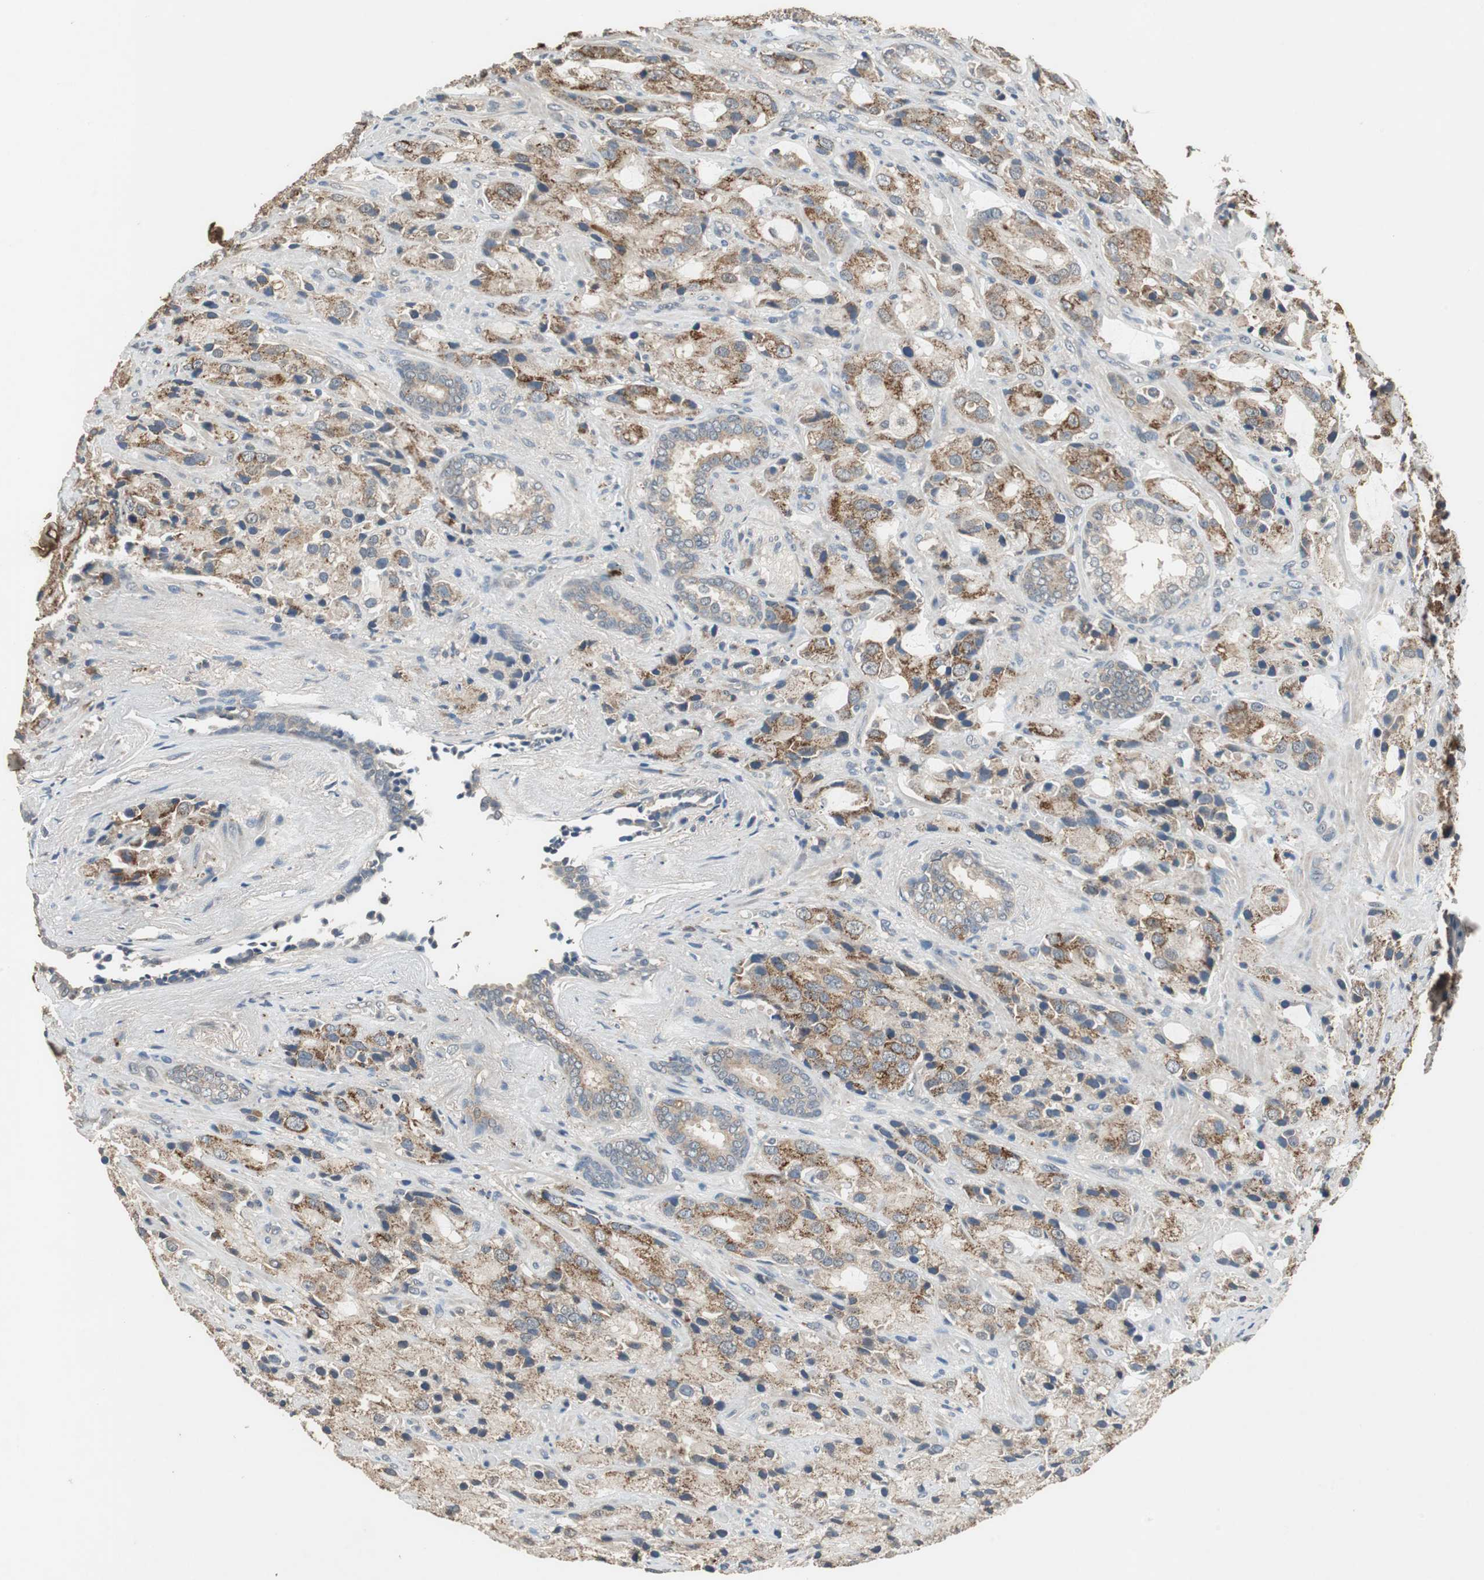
{"staining": {"intensity": "moderate", "quantity": ">75%", "location": "cytoplasmic/membranous"}, "tissue": "prostate cancer", "cell_type": "Tumor cells", "image_type": "cancer", "snomed": [{"axis": "morphology", "description": "Adenocarcinoma, High grade"}, {"axis": "topography", "description": "Prostate"}], "caption": "High-grade adenocarcinoma (prostate) stained with a protein marker demonstrates moderate staining in tumor cells.", "gene": "PI4KB", "patient": {"sex": "male", "age": 70}}